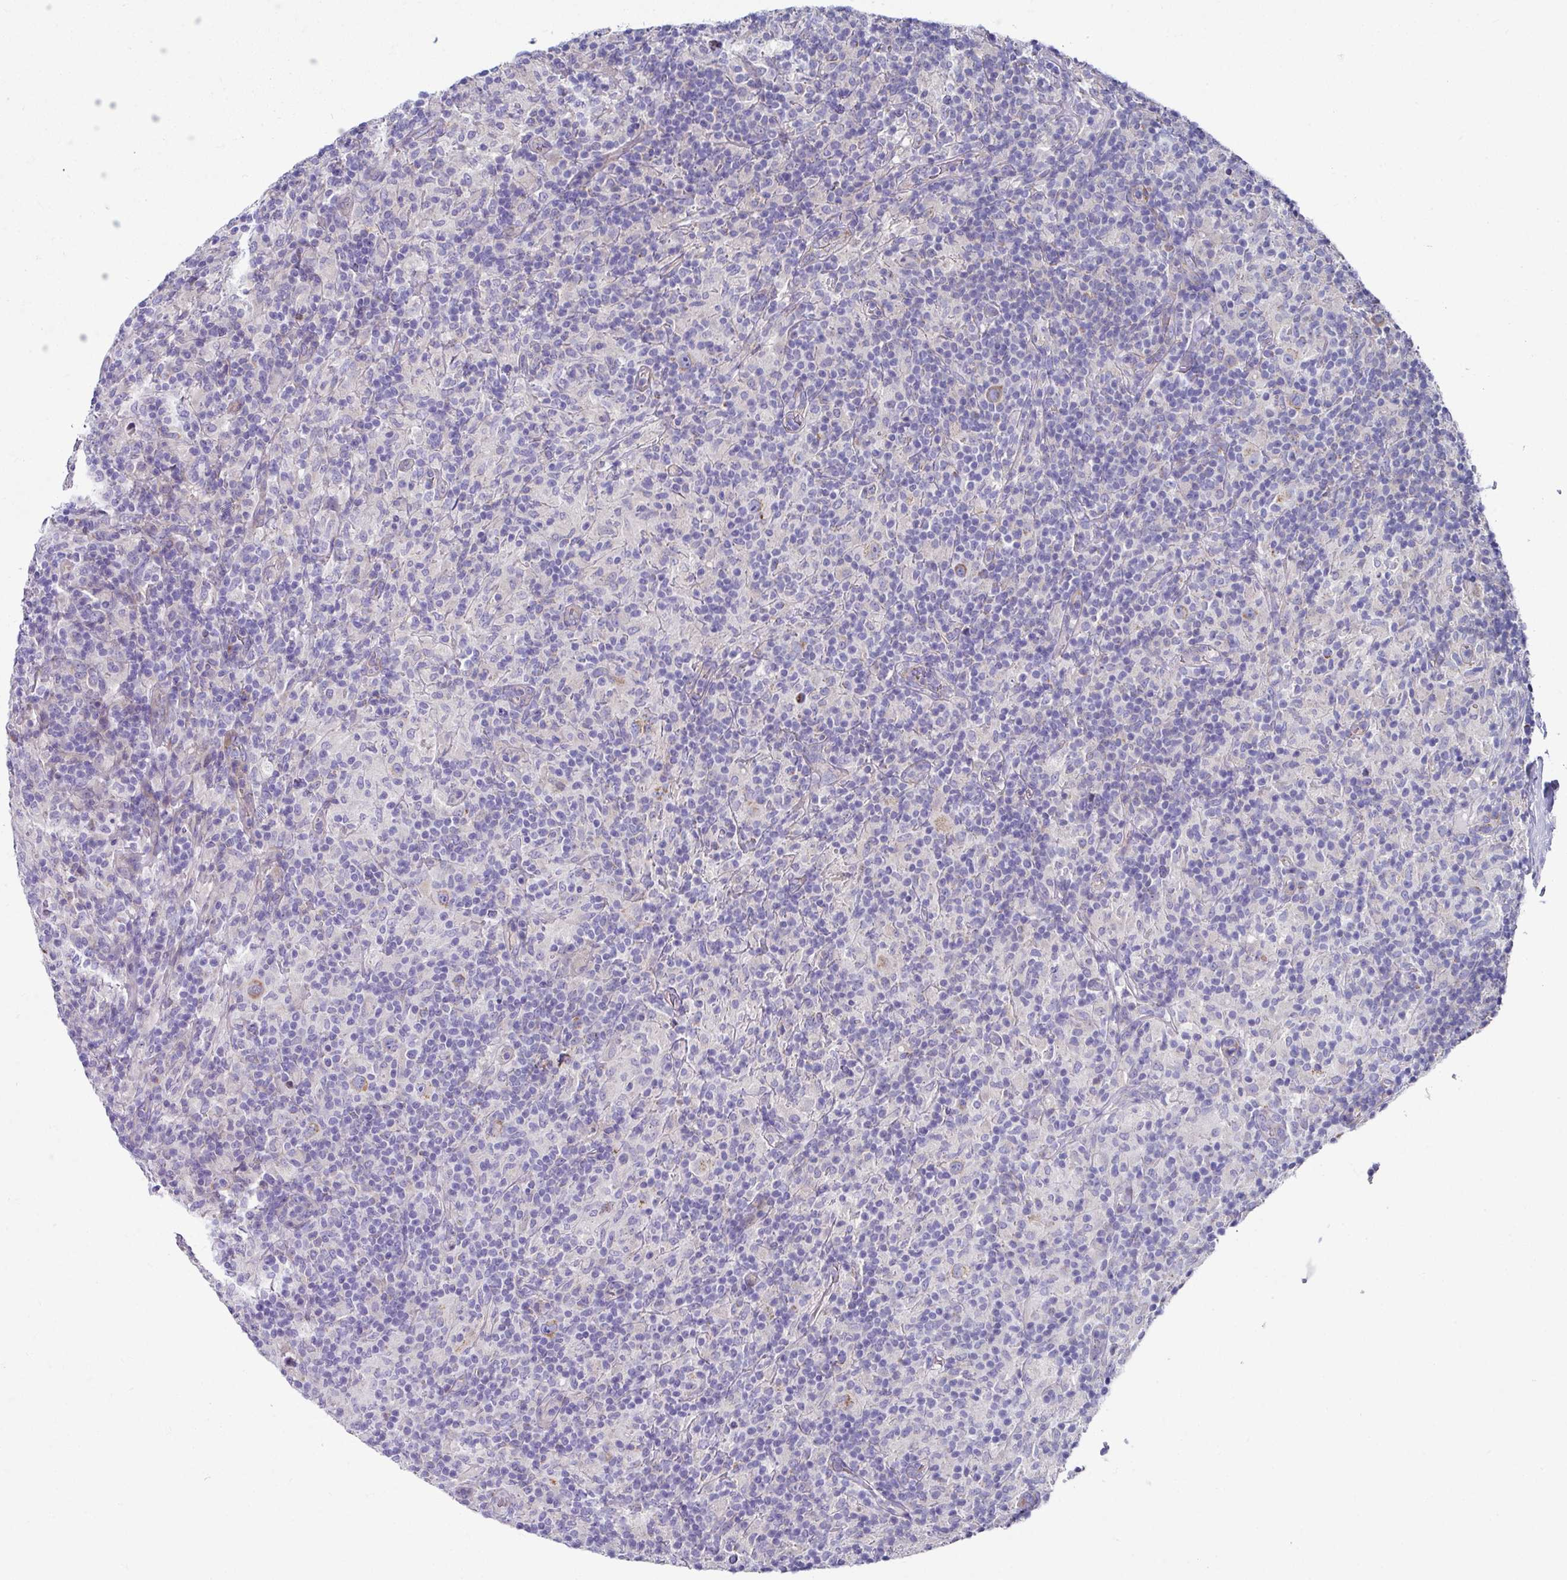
{"staining": {"intensity": "moderate", "quantity": ">75%", "location": "cytoplasmic/membranous"}, "tissue": "lymphoma", "cell_type": "Tumor cells", "image_type": "cancer", "snomed": [{"axis": "morphology", "description": "Hodgkin's disease, NOS"}, {"axis": "topography", "description": "Lymph node"}], "caption": "DAB immunohistochemical staining of lymphoma displays moderate cytoplasmic/membranous protein positivity in approximately >75% of tumor cells. Immunohistochemistry stains the protein of interest in brown and the nuclei are stained blue.", "gene": "CLDN1", "patient": {"sex": "male", "age": 70}}